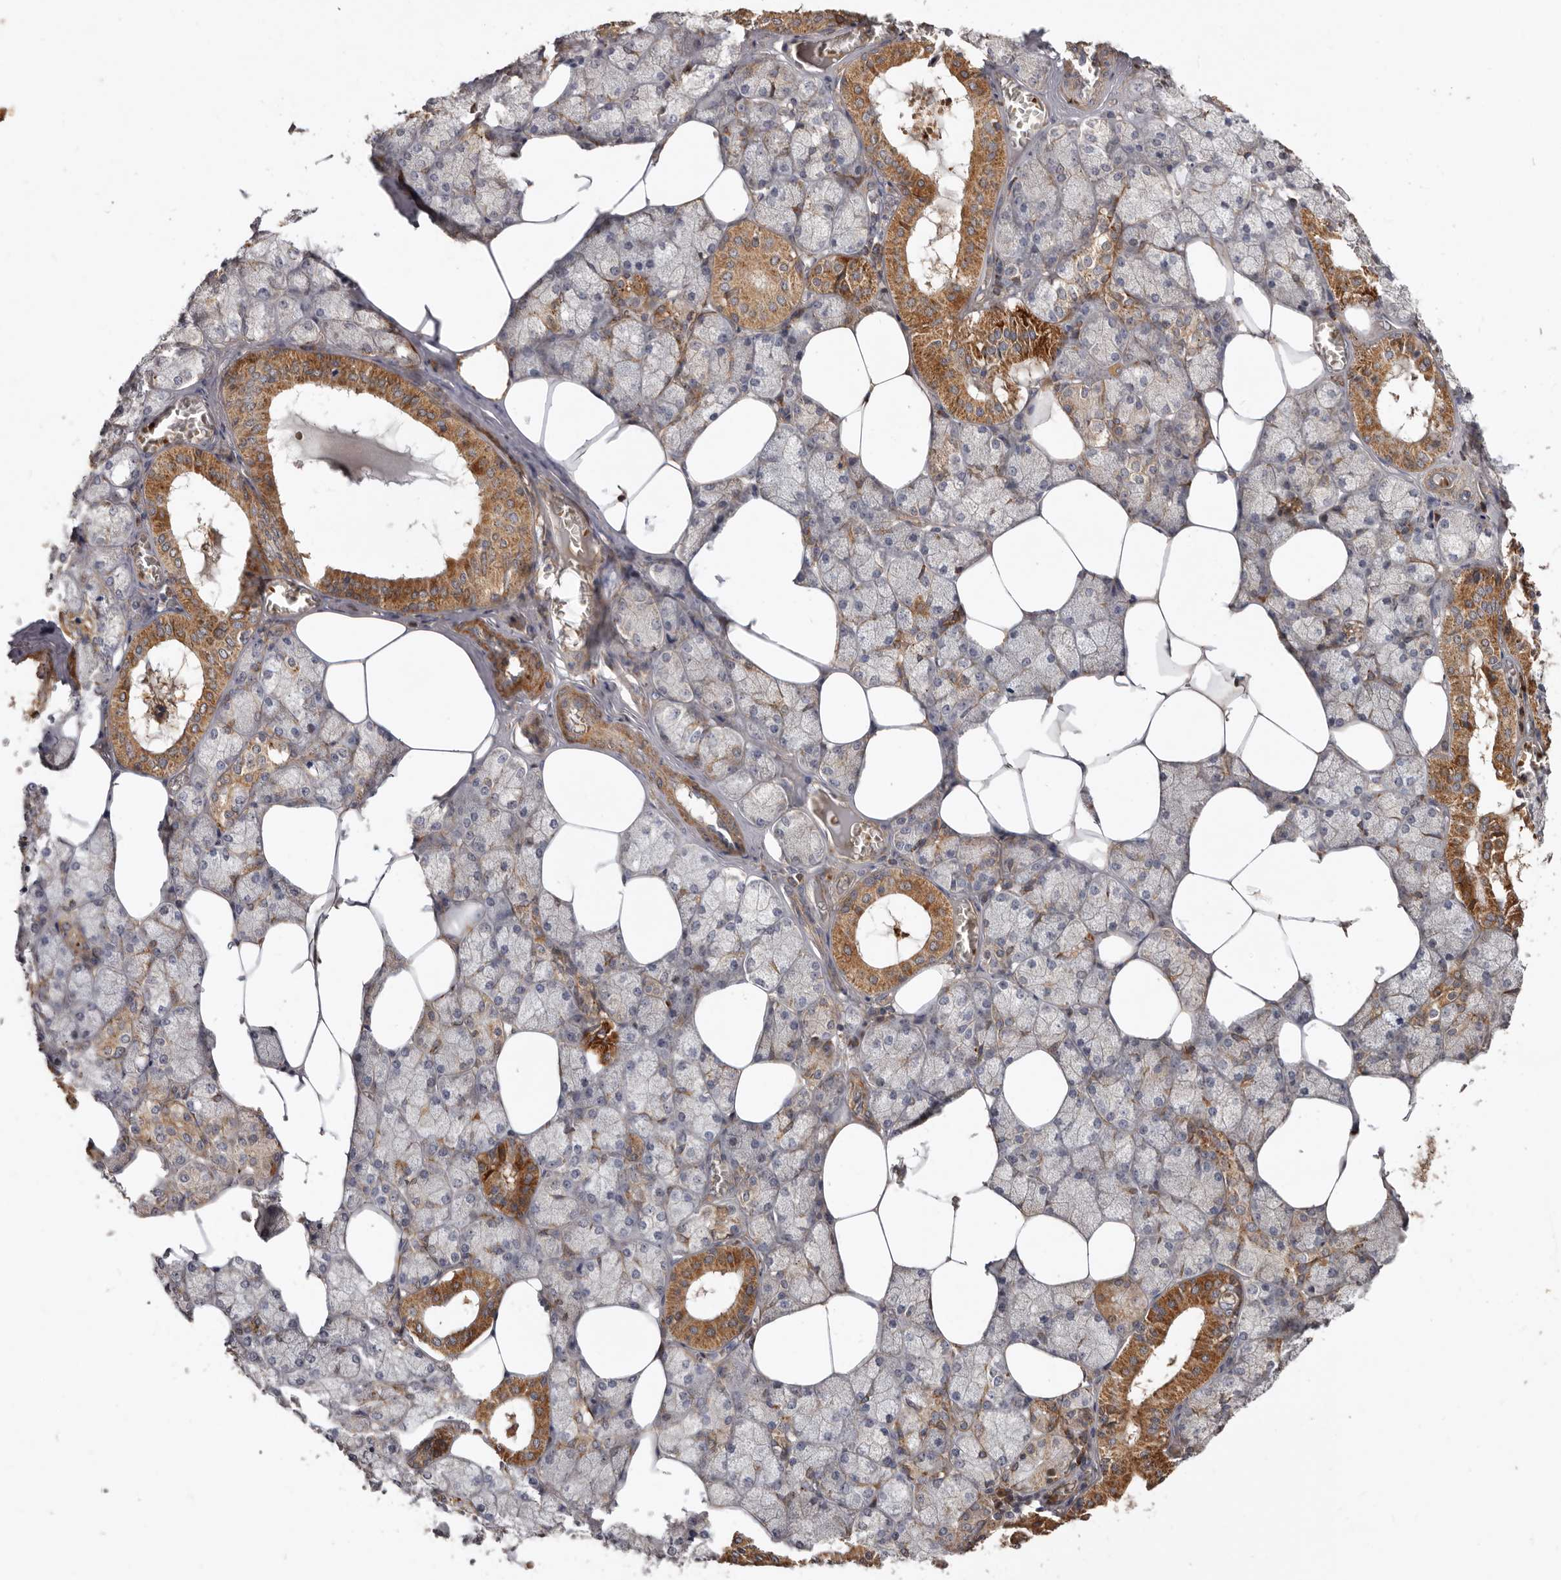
{"staining": {"intensity": "strong", "quantity": "25%-75%", "location": "cytoplasmic/membranous"}, "tissue": "salivary gland", "cell_type": "Glandular cells", "image_type": "normal", "snomed": [{"axis": "morphology", "description": "Normal tissue, NOS"}, {"axis": "topography", "description": "Salivary gland"}], "caption": "Salivary gland stained for a protein (brown) shows strong cytoplasmic/membranous positive staining in about 25%-75% of glandular cells.", "gene": "GOT1L1", "patient": {"sex": "male", "age": 62}}